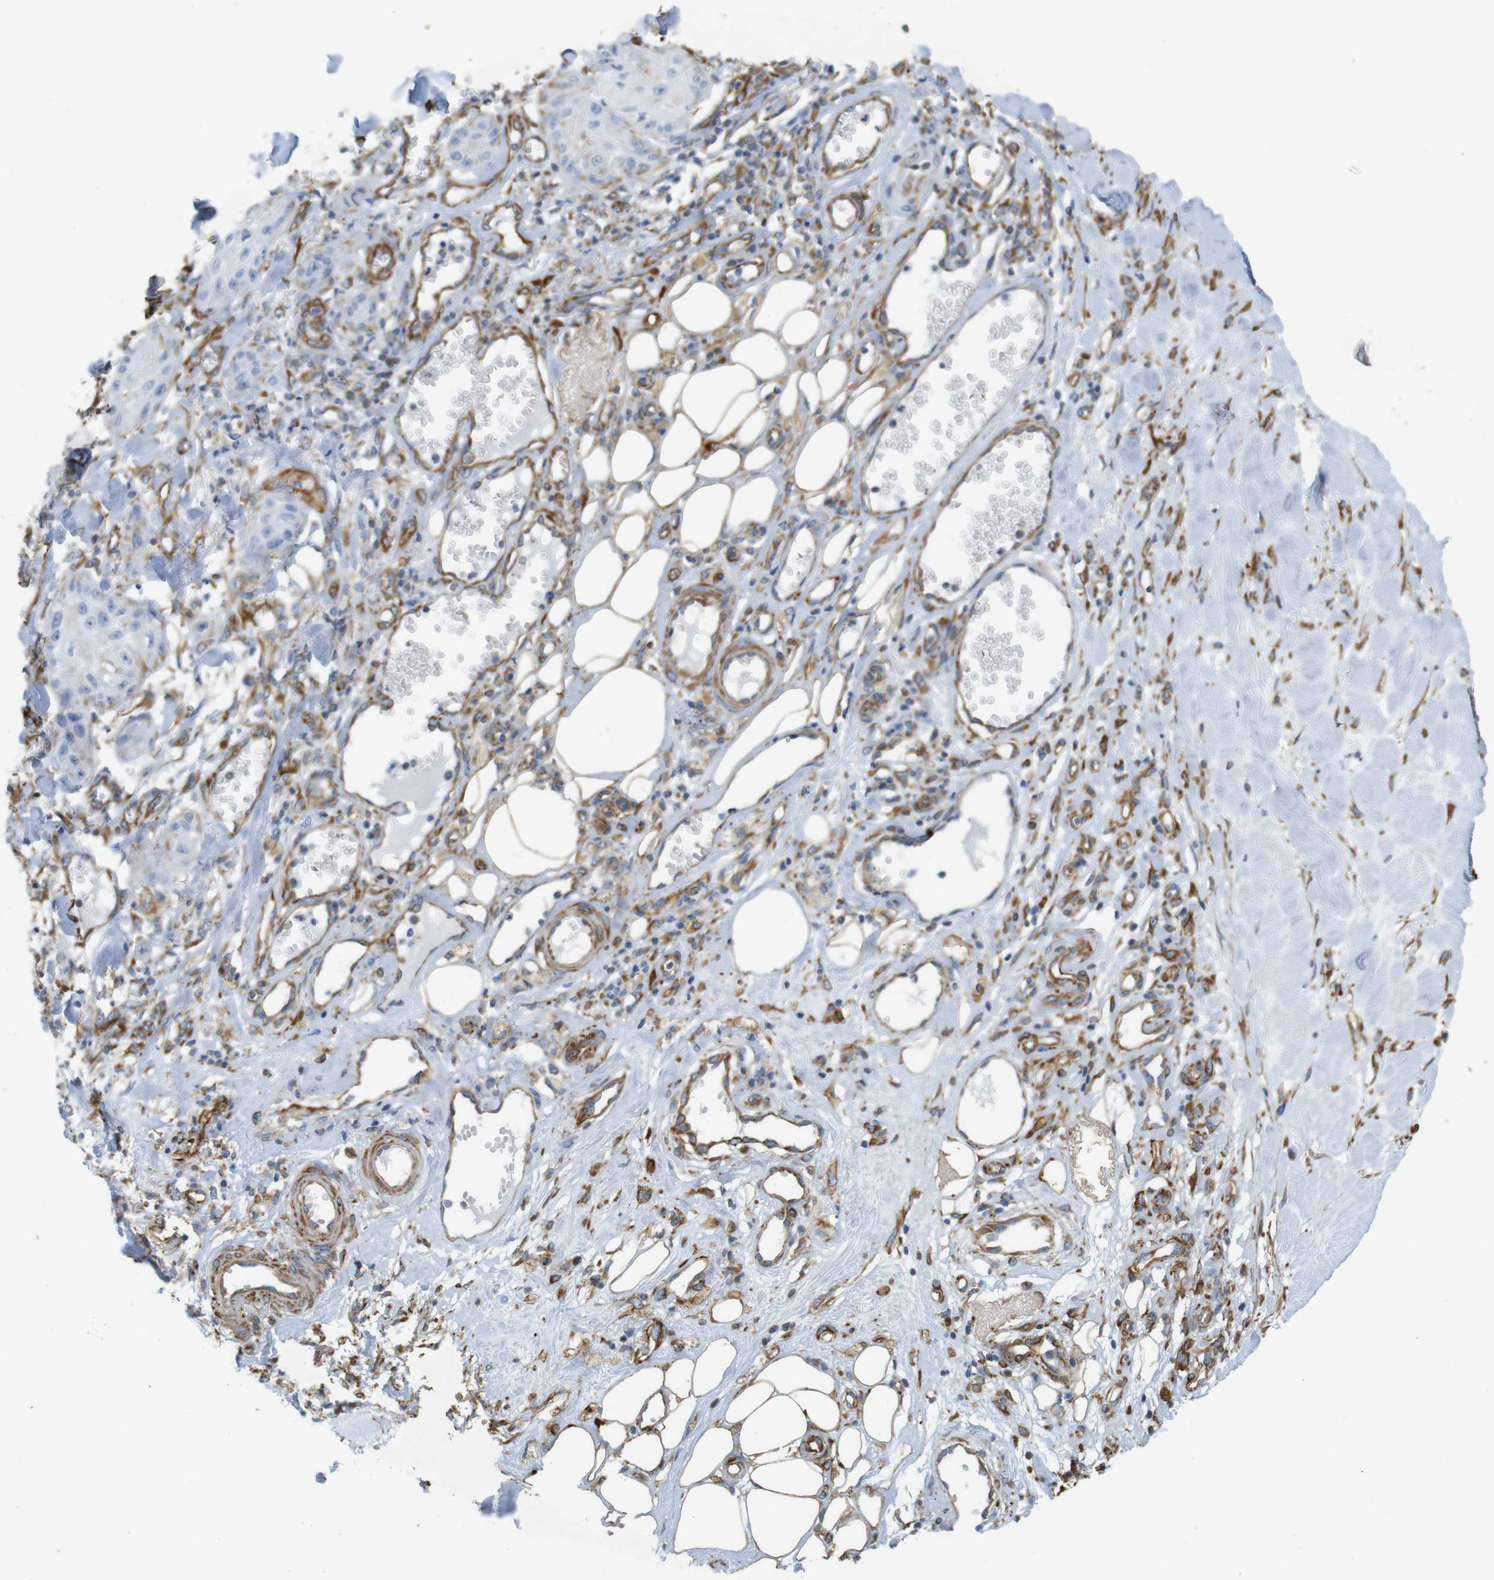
{"staining": {"intensity": "weak", "quantity": "<25%", "location": "cytoplasmic/membranous"}, "tissue": "skin cancer", "cell_type": "Tumor cells", "image_type": "cancer", "snomed": [{"axis": "morphology", "description": "Squamous cell carcinoma, NOS"}, {"axis": "topography", "description": "Skin"}], "caption": "There is no significant staining in tumor cells of skin cancer (squamous cell carcinoma).", "gene": "MS4A10", "patient": {"sex": "male", "age": 74}}